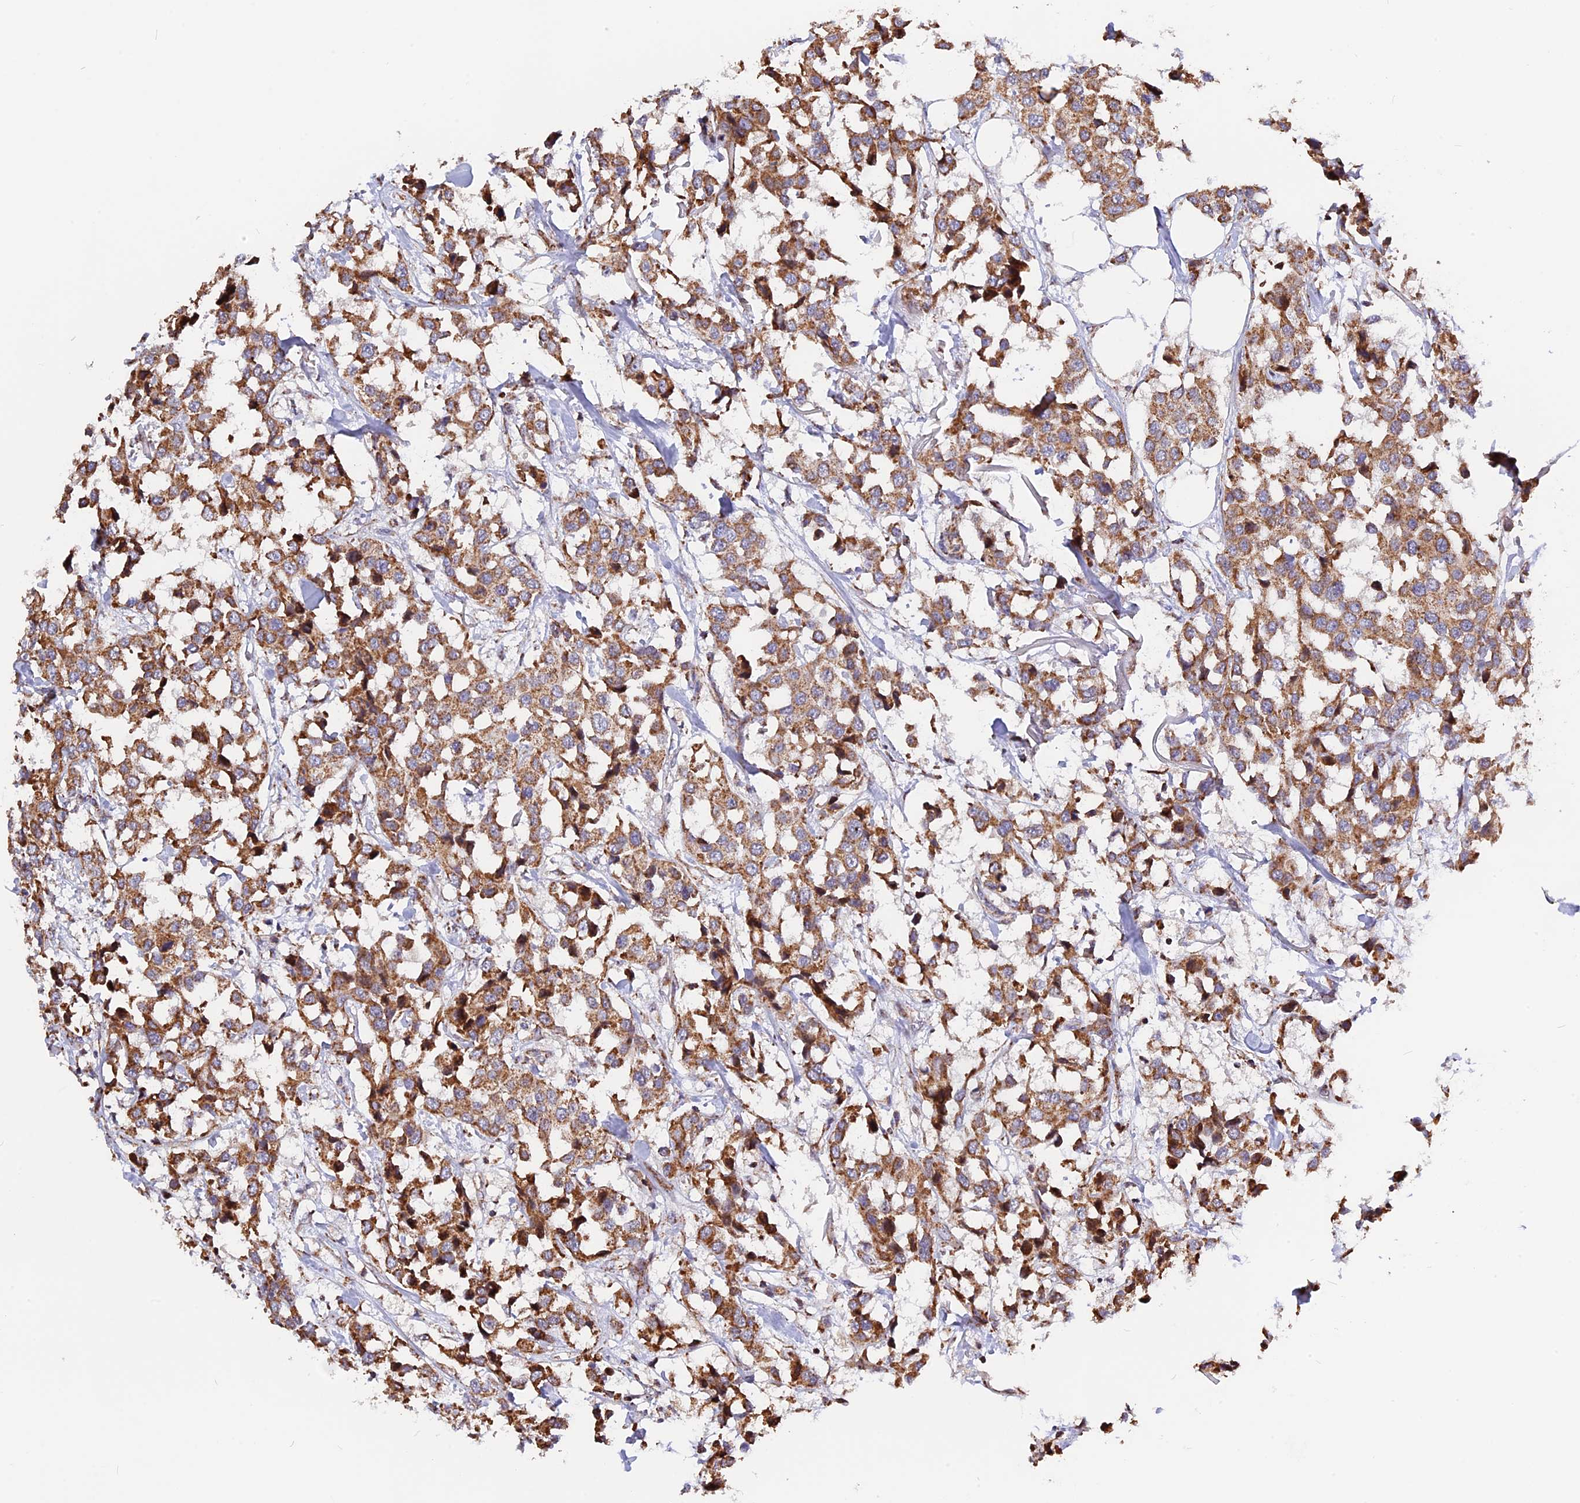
{"staining": {"intensity": "moderate", "quantity": ">75%", "location": "cytoplasmic/membranous"}, "tissue": "breast cancer", "cell_type": "Tumor cells", "image_type": "cancer", "snomed": [{"axis": "morphology", "description": "Duct carcinoma"}, {"axis": "topography", "description": "Breast"}], "caption": "Breast cancer (intraductal carcinoma) tissue shows moderate cytoplasmic/membranous expression in about >75% of tumor cells, visualized by immunohistochemistry.", "gene": "FAM174C", "patient": {"sex": "female", "age": 80}}